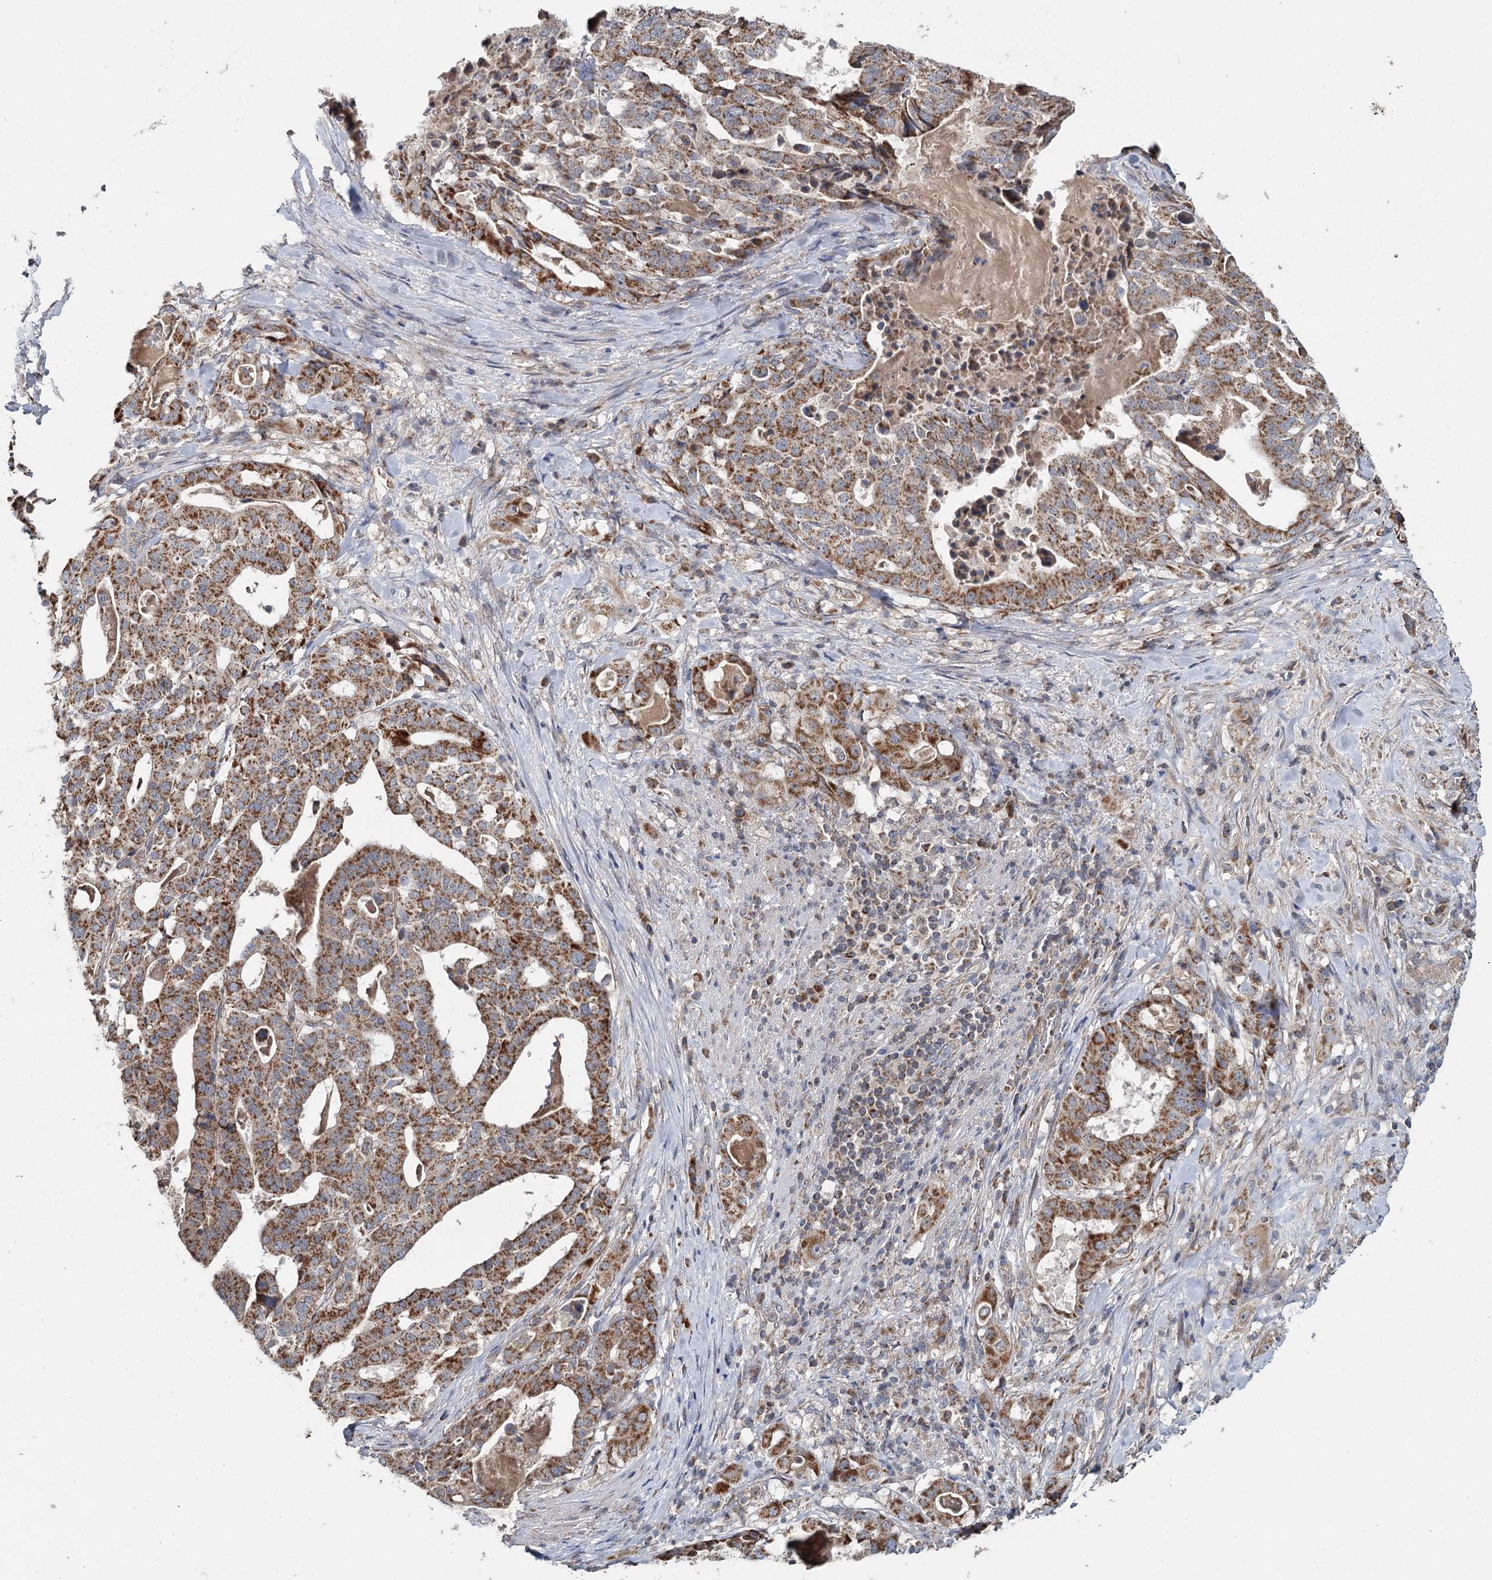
{"staining": {"intensity": "strong", "quantity": ">75%", "location": "cytoplasmic/membranous"}, "tissue": "stomach cancer", "cell_type": "Tumor cells", "image_type": "cancer", "snomed": [{"axis": "morphology", "description": "Adenocarcinoma, NOS"}, {"axis": "topography", "description": "Stomach"}], "caption": "Immunohistochemistry (IHC) photomicrograph of human adenocarcinoma (stomach) stained for a protein (brown), which exhibits high levels of strong cytoplasmic/membranous expression in approximately >75% of tumor cells.", "gene": "MRPL44", "patient": {"sex": "male", "age": 48}}